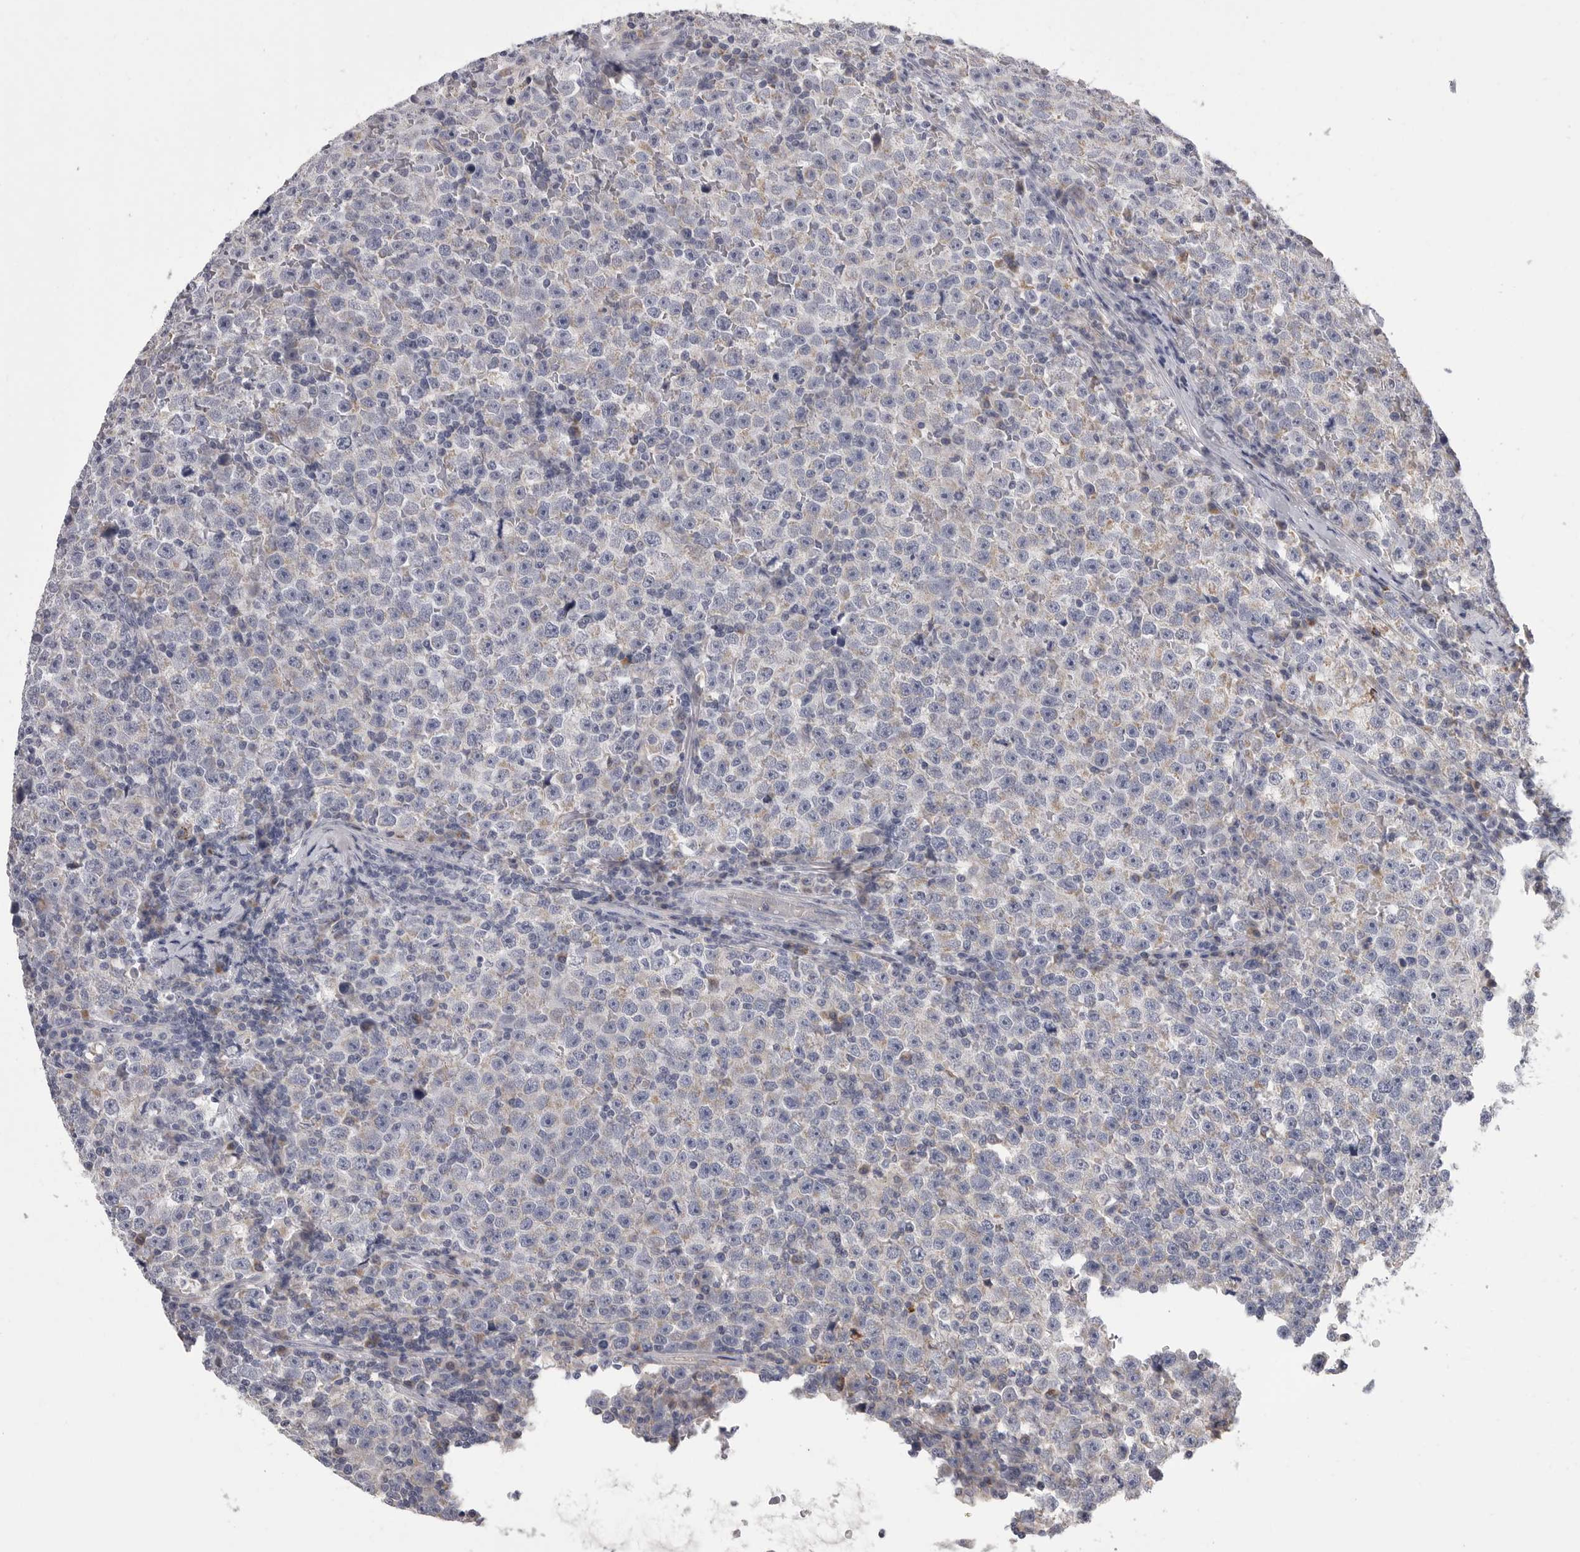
{"staining": {"intensity": "negative", "quantity": "none", "location": "none"}, "tissue": "testis cancer", "cell_type": "Tumor cells", "image_type": "cancer", "snomed": [{"axis": "morphology", "description": "Seminoma, NOS"}, {"axis": "topography", "description": "Testis"}], "caption": "DAB immunohistochemical staining of testis seminoma reveals no significant expression in tumor cells.", "gene": "SDC3", "patient": {"sex": "male", "age": 43}}